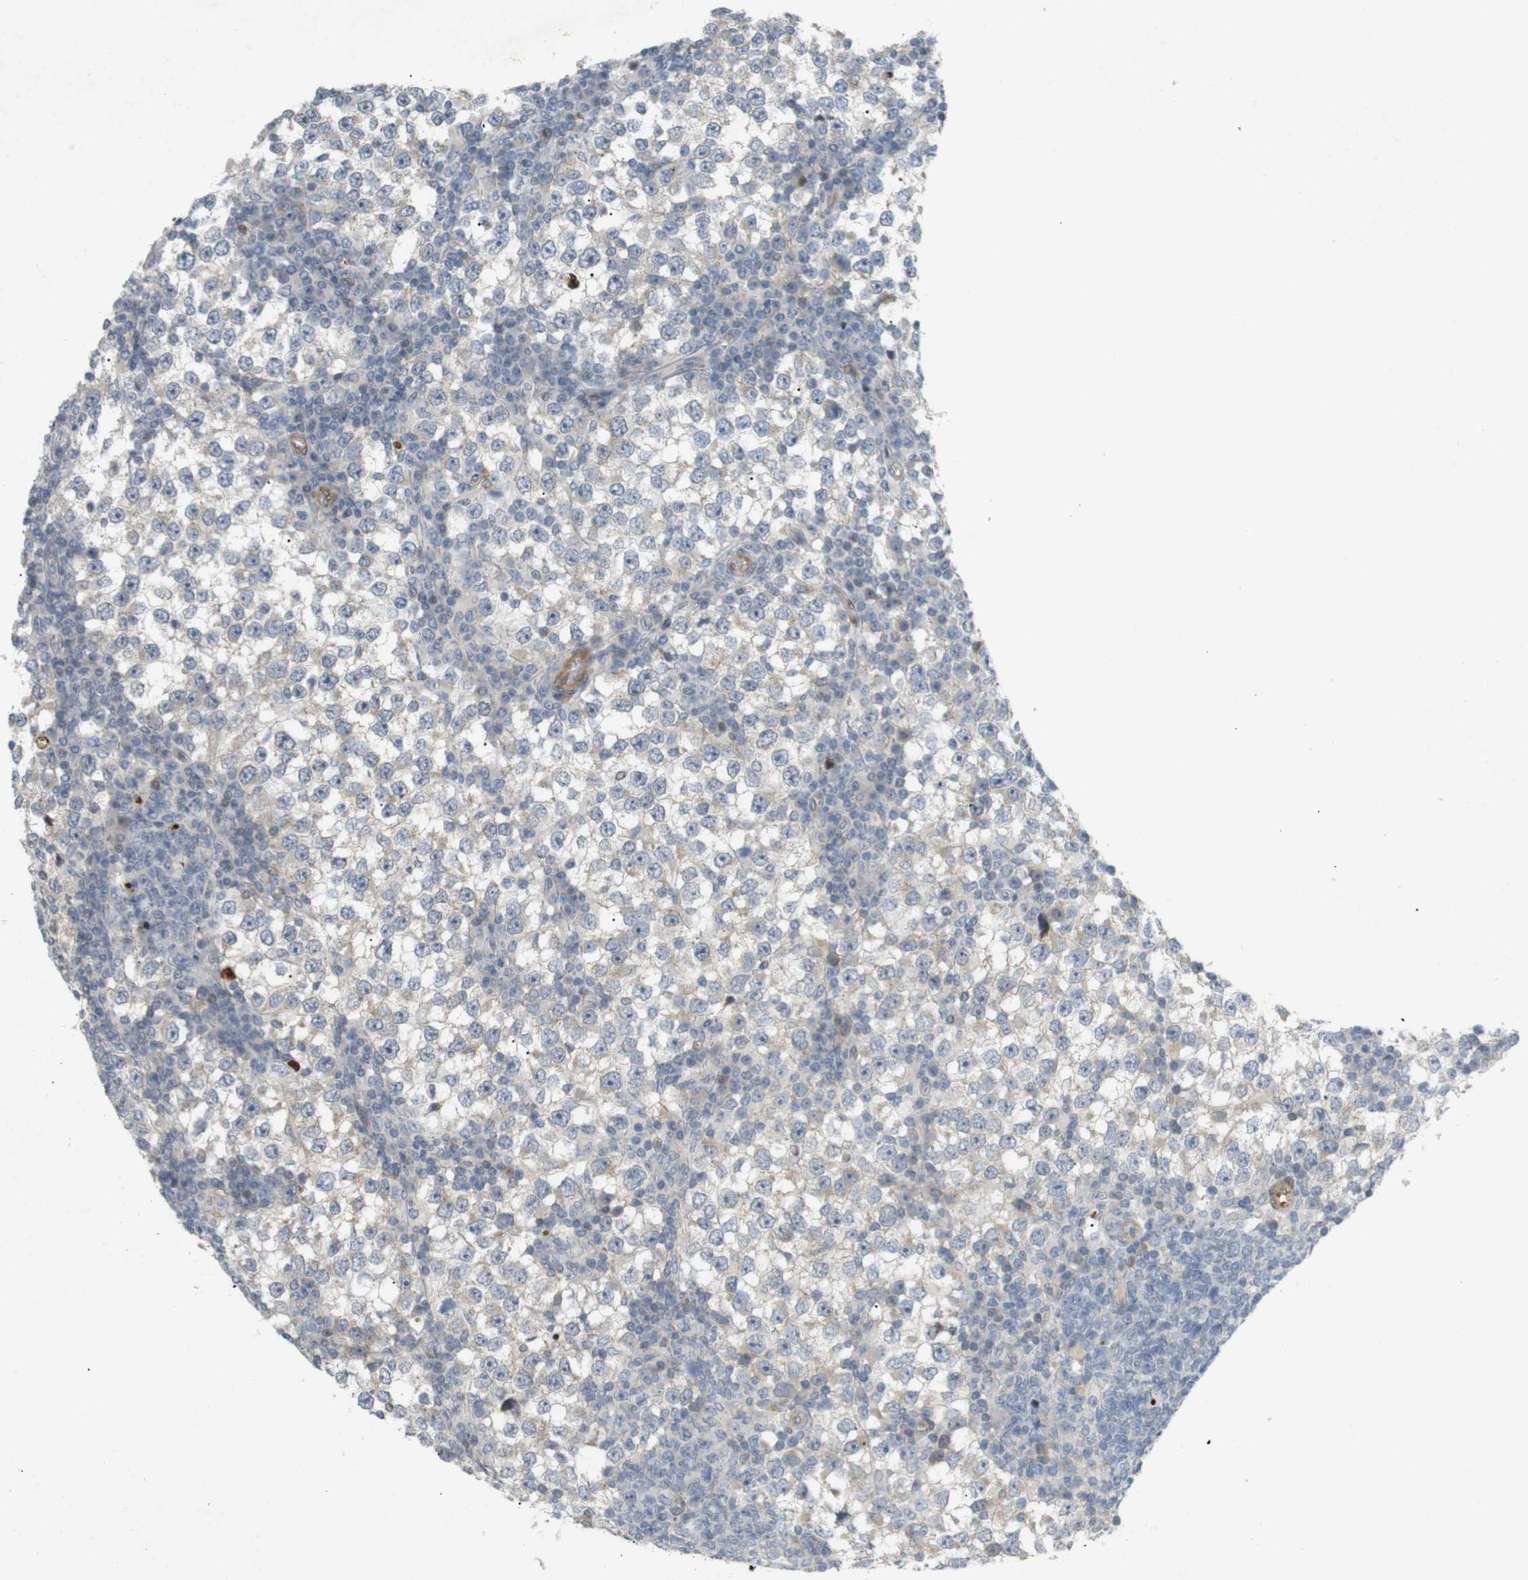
{"staining": {"intensity": "negative", "quantity": "none", "location": "none"}, "tissue": "testis cancer", "cell_type": "Tumor cells", "image_type": "cancer", "snomed": [{"axis": "morphology", "description": "Seminoma, NOS"}, {"axis": "topography", "description": "Testis"}], "caption": "This is an immunohistochemistry micrograph of testis cancer (seminoma). There is no staining in tumor cells.", "gene": "PPP1R14A", "patient": {"sex": "male", "age": 65}}